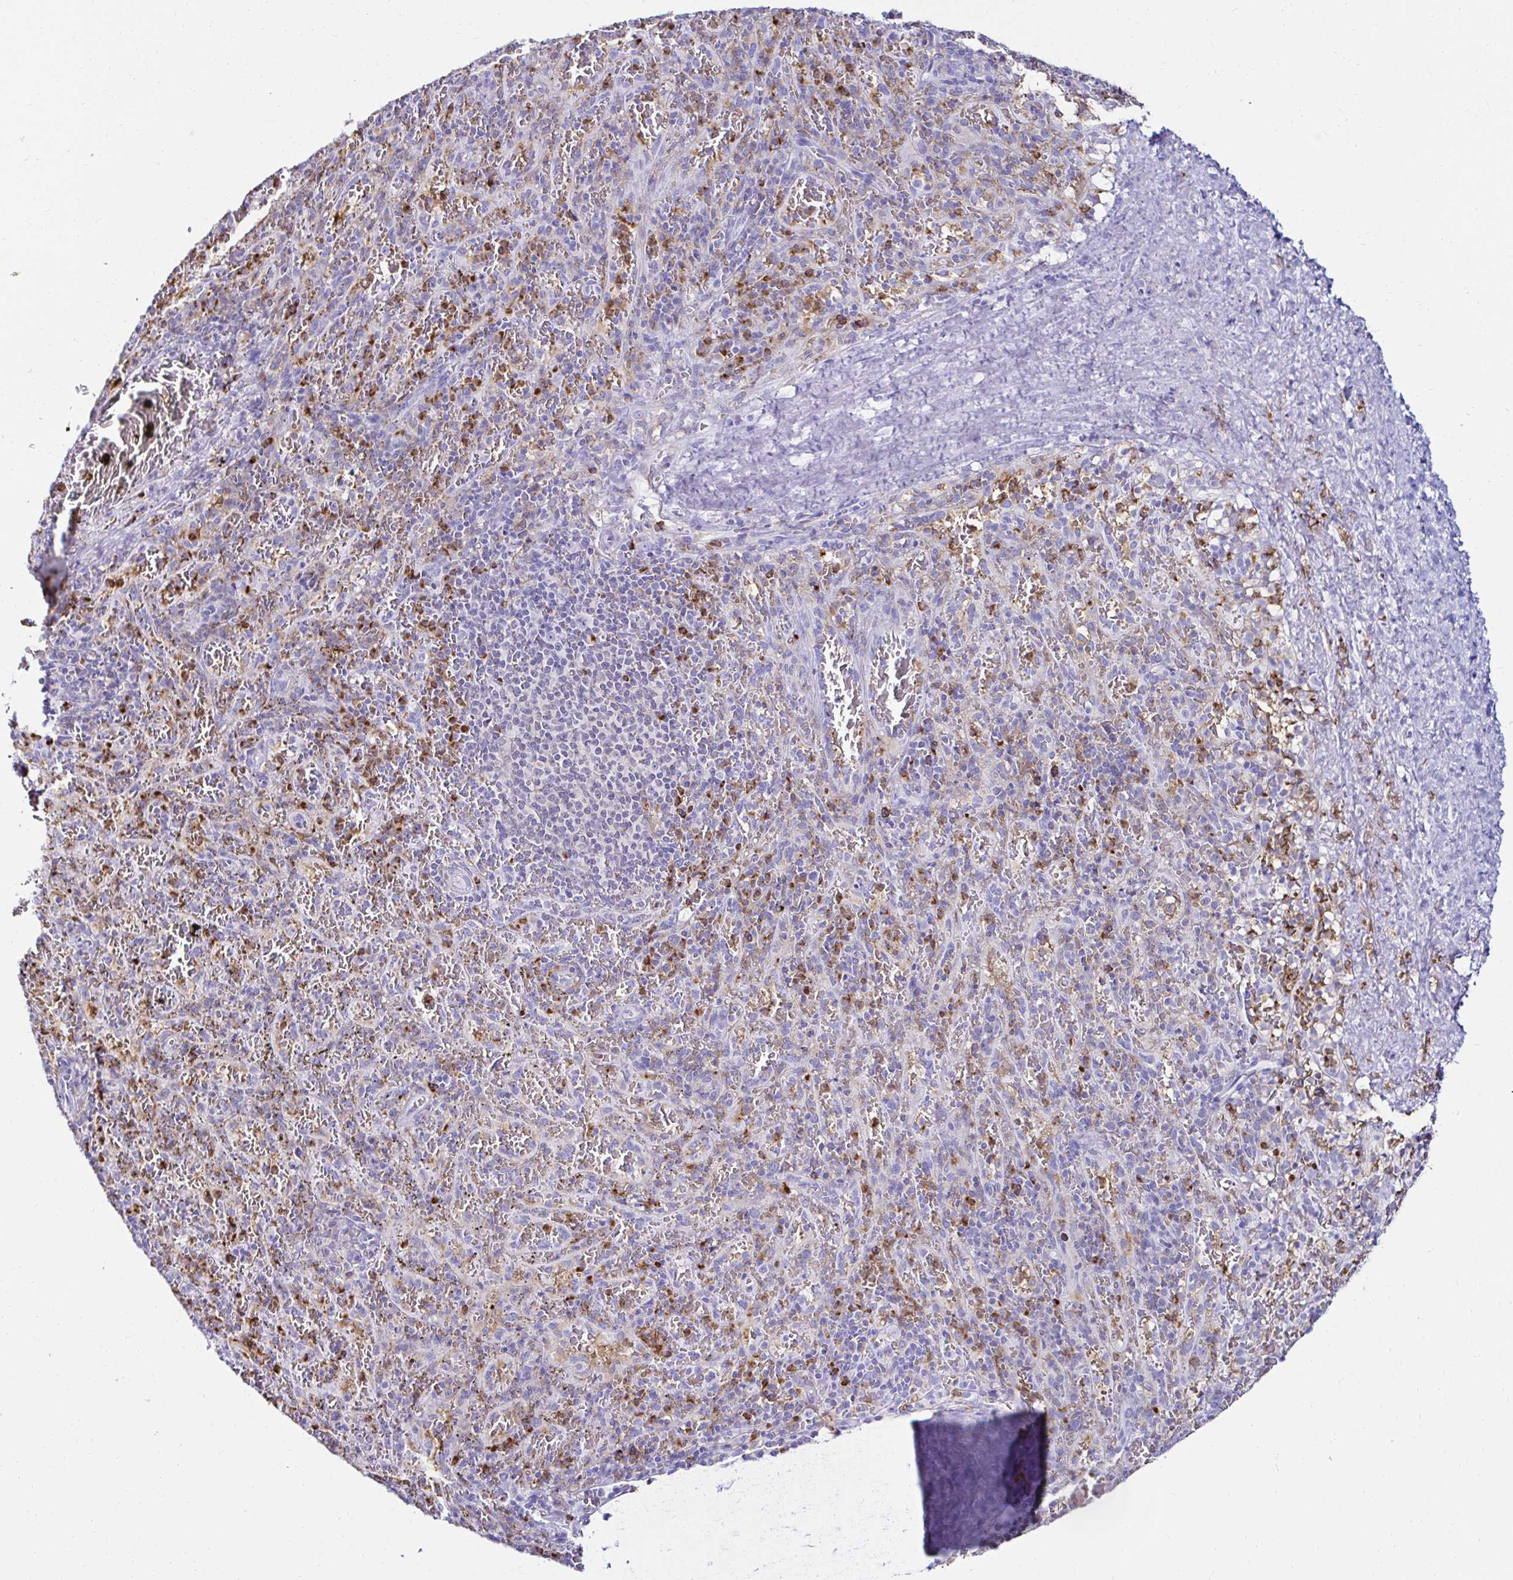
{"staining": {"intensity": "moderate", "quantity": "<25%", "location": "cytoplasmic/membranous"}, "tissue": "spleen", "cell_type": "Cells in red pulp", "image_type": "normal", "snomed": [{"axis": "morphology", "description": "Normal tissue, NOS"}, {"axis": "topography", "description": "Spleen"}], "caption": "Unremarkable spleen displays moderate cytoplasmic/membranous expression in approximately <25% of cells in red pulp, visualized by immunohistochemistry.", "gene": "CYBB", "patient": {"sex": "male", "age": 57}}